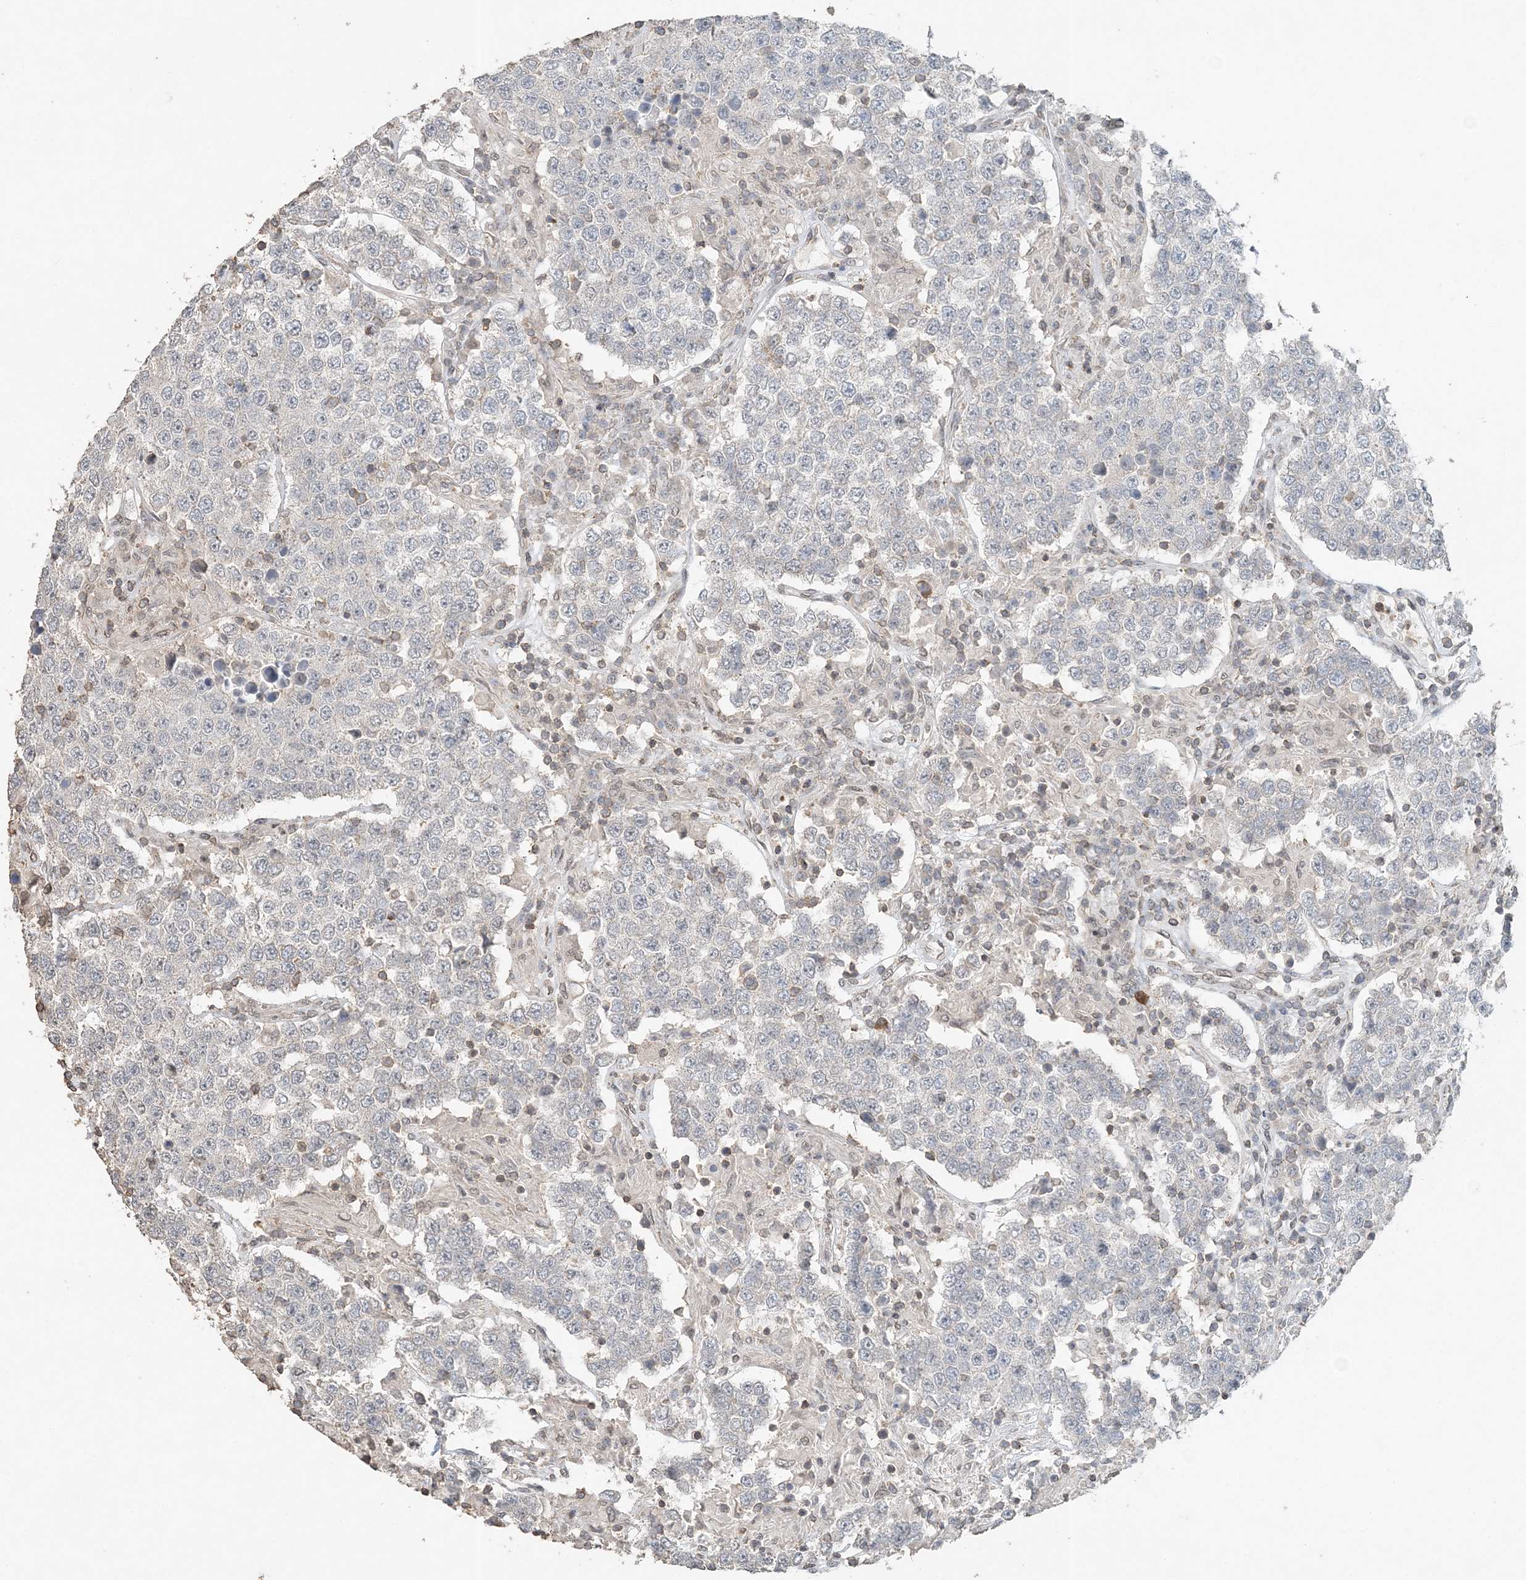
{"staining": {"intensity": "negative", "quantity": "none", "location": "none"}, "tissue": "testis cancer", "cell_type": "Tumor cells", "image_type": "cancer", "snomed": [{"axis": "morphology", "description": "Normal tissue, NOS"}, {"axis": "morphology", "description": "Urothelial carcinoma, High grade"}, {"axis": "morphology", "description": "Seminoma, NOS"}, {"axis": "morphology", "description": "Carcinoma, Embryonal, NOS"}, {"axis": "topography", "description": "Urinary bladder"}, {"axis": "topography", "description": "Testis"}], "caption": "Tumor cells show no significant protein positivity in testis high-grade urothelial carcinoma.", "gene": "FAM110A", "patient": {"sex": "male", "age": 41}}